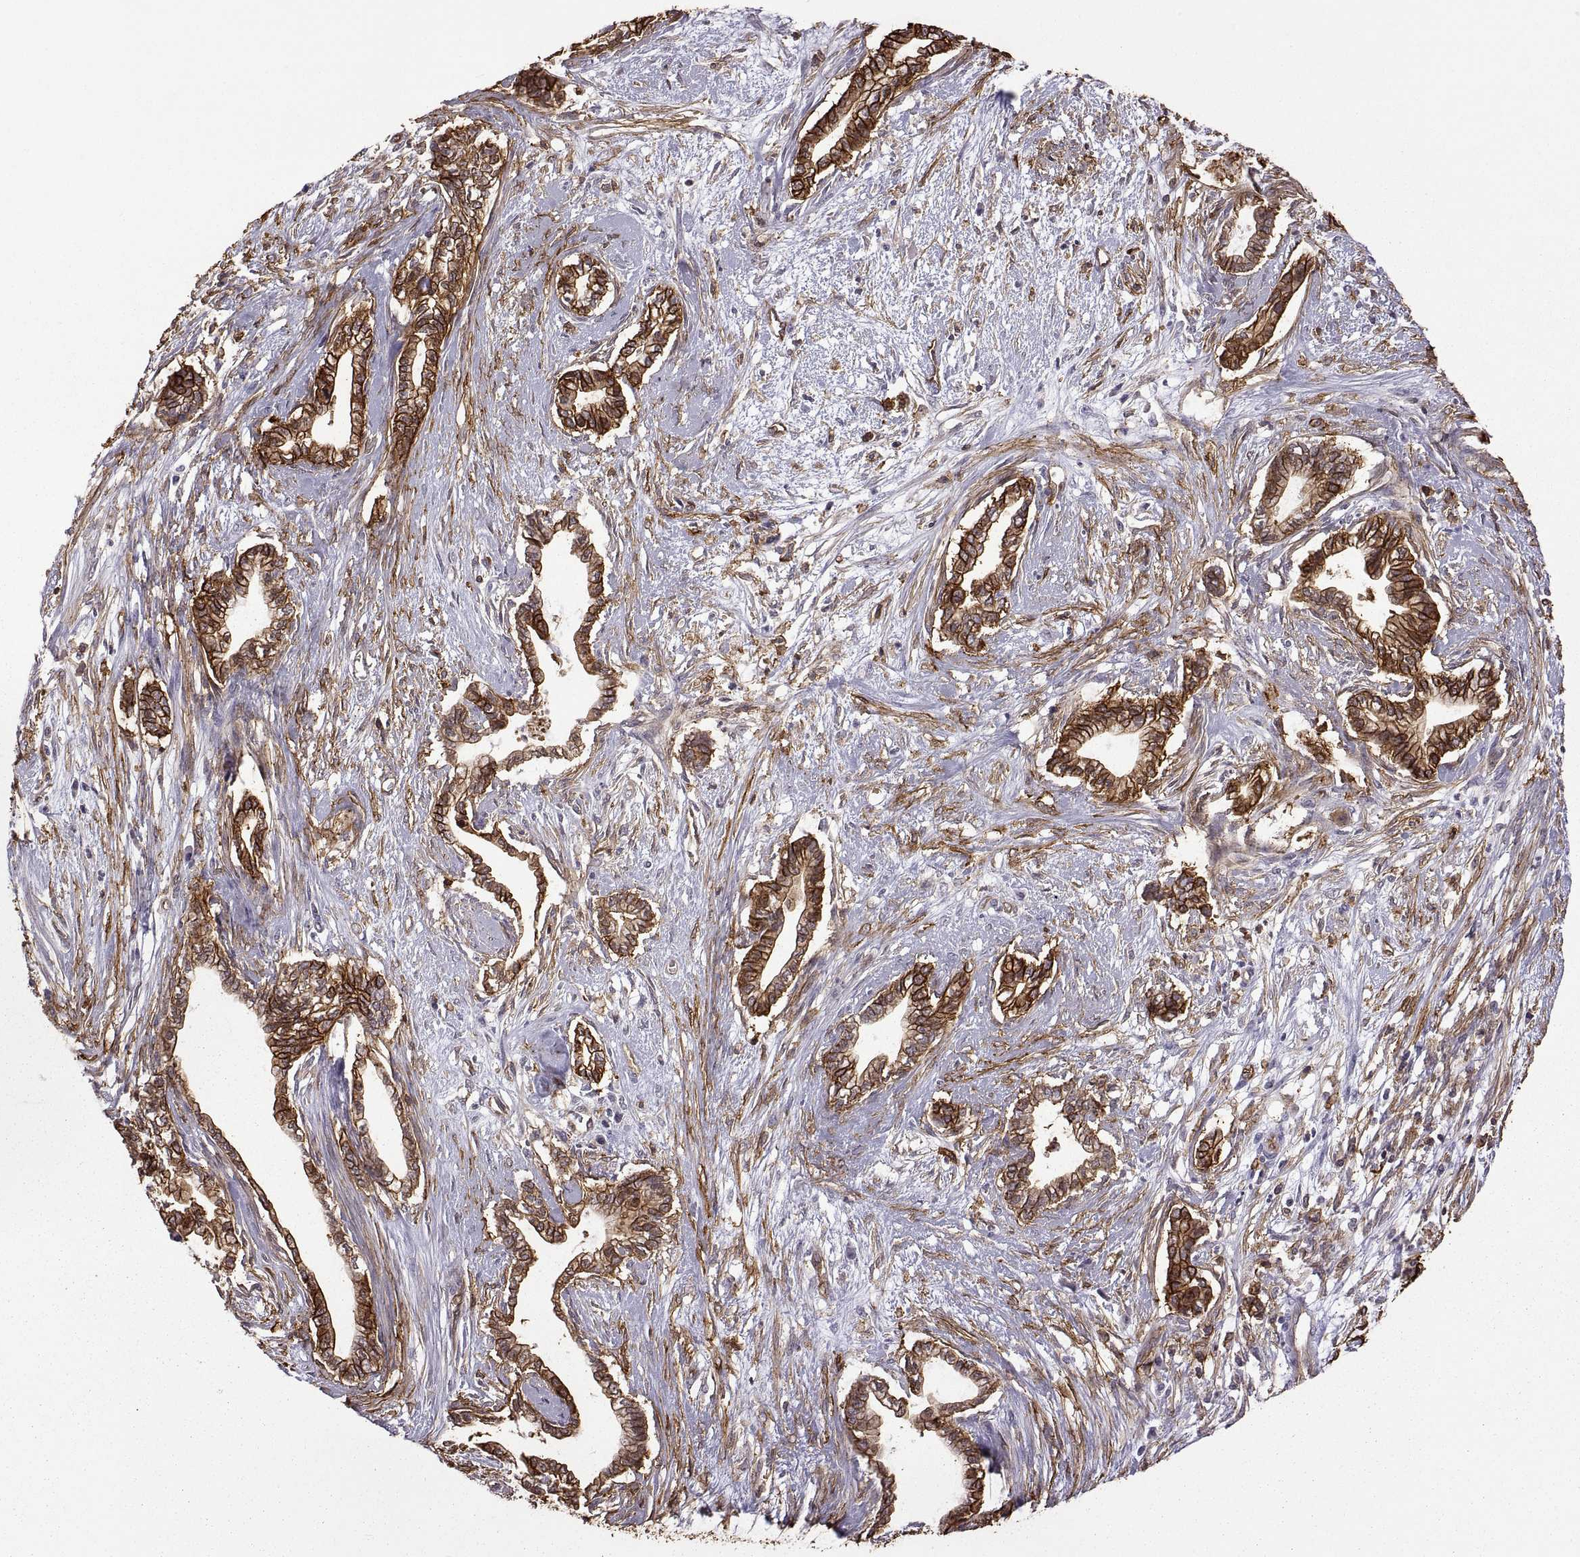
{"staining": {"intensity": "strong", "quantity": ">75%", "location": "cytoplasmic/membranous"}, "tissue": "cervical cancer", "cell_type": "Tumor cells", "image_type": "cancer", "snomed": [{"axis": "morphology", "description": "Adenocarcinoma, NOS"}, {"axis": "topography", "description": "Cervix"}], "caption": "A histopathology image showing strong cytoplasmic/membranous staining in about >75% of tumor cells in cervical cancer, as visualized by brown immunohistochemical staining.", "gene": "S100A10", "patient": {"sex": "female", "age": 62}}